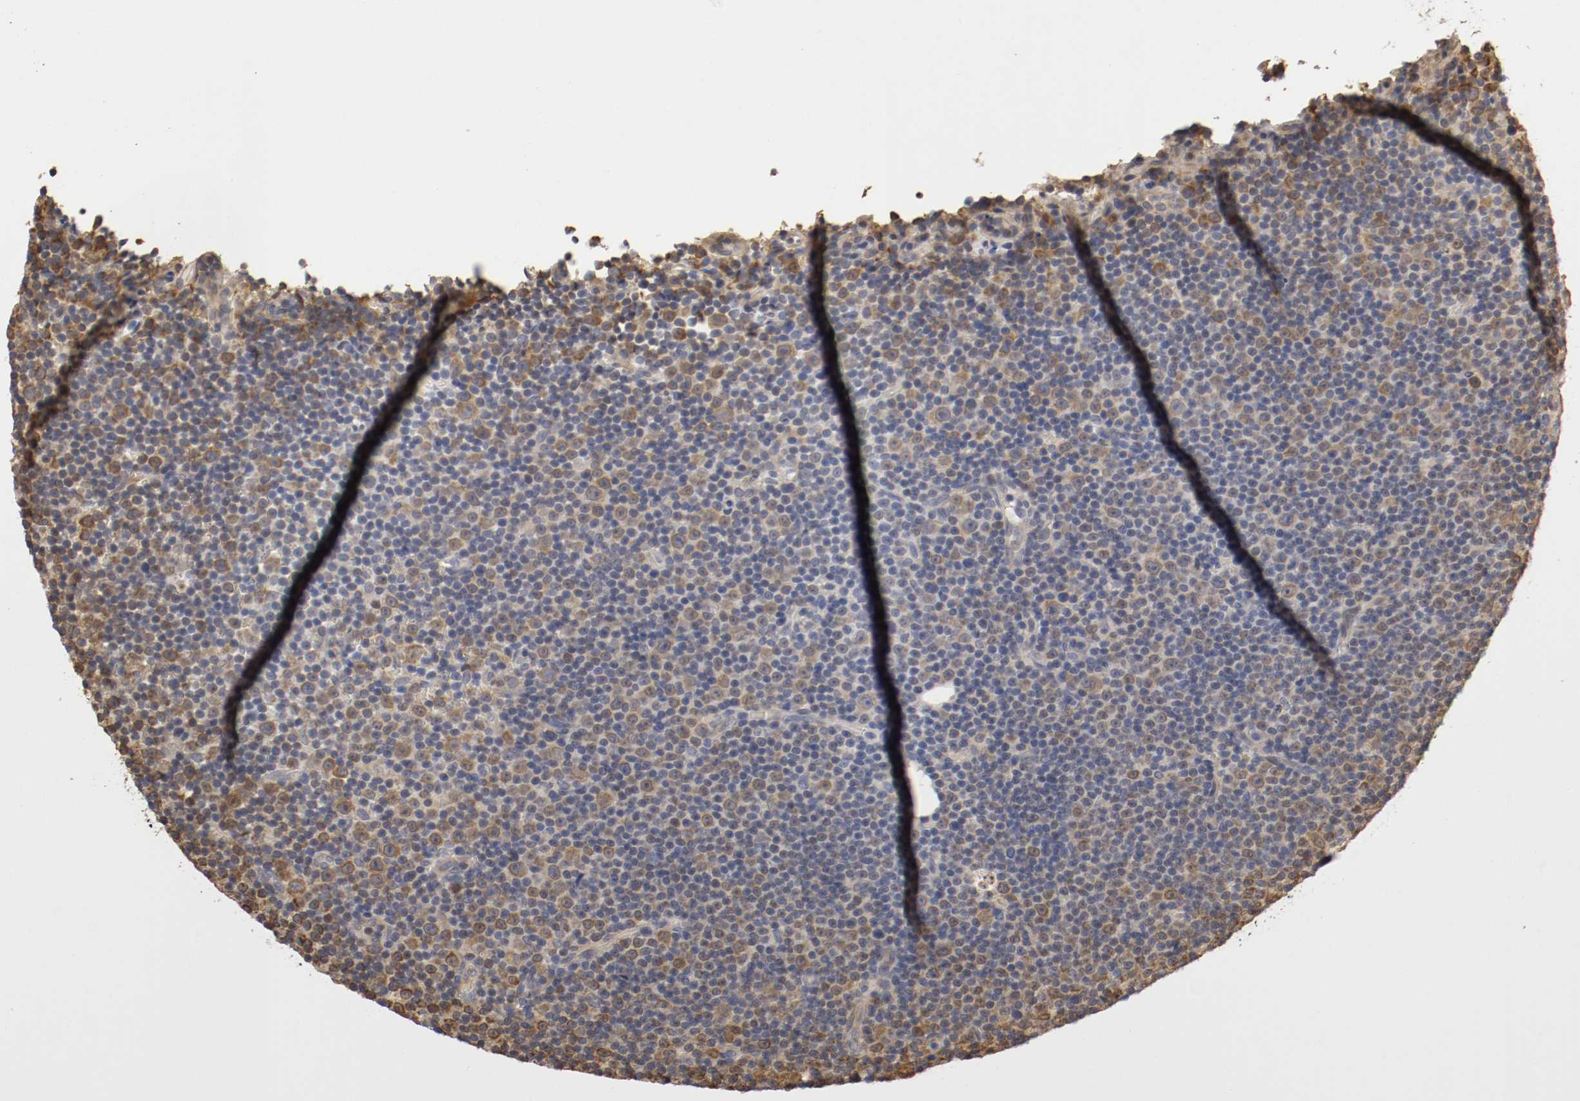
{"staining": {"intensity": "moderate", "quantity": "25%-75%", "location": "cytoplasmic/membranous"}, "tissue": "lymphoma", "cell_type": "Tumor cells", "image_type": "cancer", "snomed": [{"axis": "morphology", "description": "Malignant lymphoma, non-Hodgkin's type, Low grade"}, {"axis": "topography", "description": "Lymph node"}], "caption": "Immunohistochemical staining of malignant lymphoma, non-Hodgkin's type (low-grade) exhibits moderate cytoplasmic/membranous protein expression in about 25%-75% of tumor cells. (Brightfield microscopy of DAB IHC at high magnification).", "gene": "VEZT", "patient": {"sex": "female", "age": 67}}